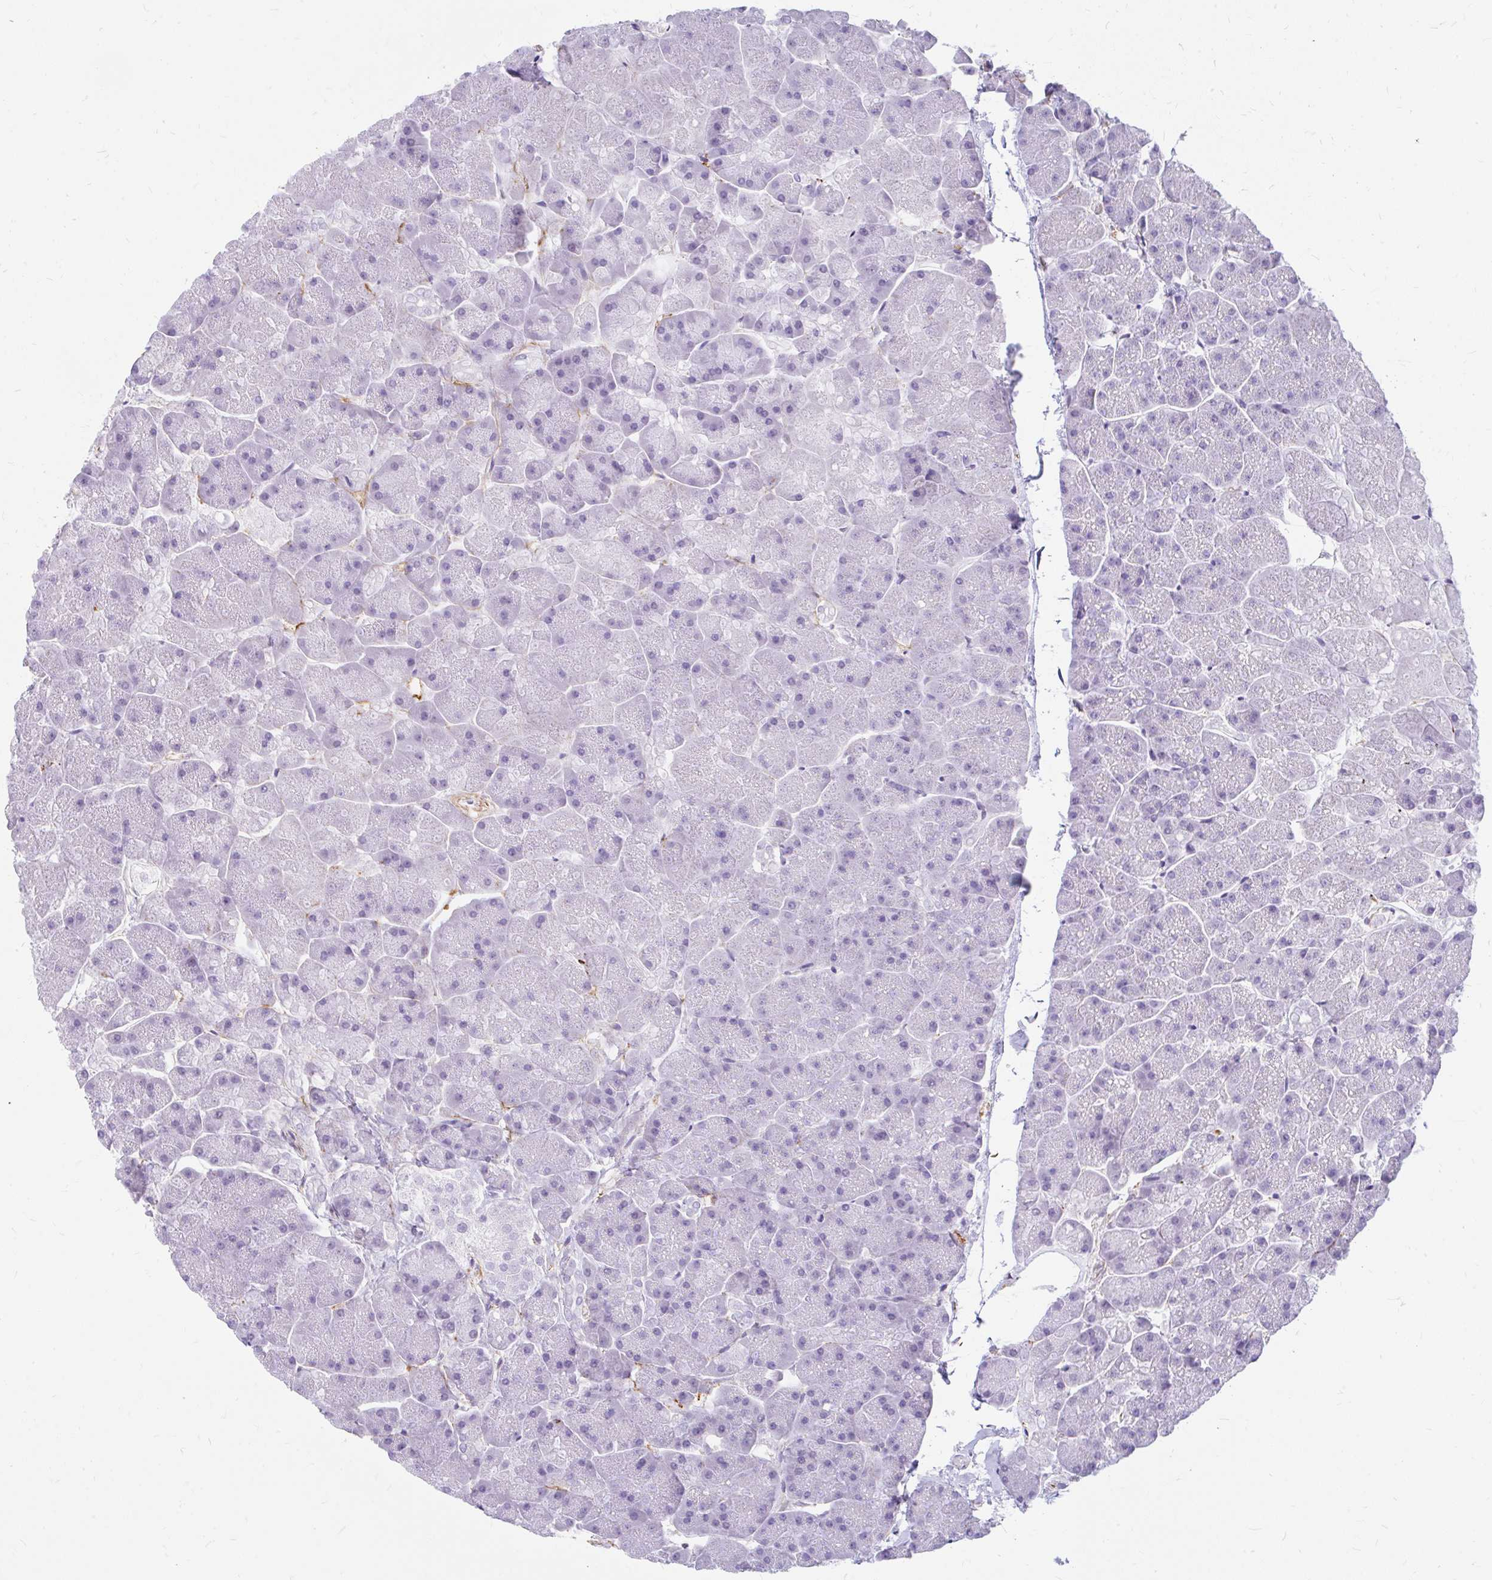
{"staining": {"intensity": "negative", "quantity": "none", "location": "none"}, "tissue": "pancreas", "cell_type": "Exocrine glandular cells", "image_type": "normal", "snomed": [{"axis": "morphology", "description": "Normal tissue, NOS"}, {"axis": "topography", "description": "Pancreas"}, {"axis": "topography", "description": "Peripheral nerve tissue"}], "caption": "Human pancreas stained for a protein using IHC demonstrates no expression in exocrine glandular cells.", "gene": "FAM83C", "patient": {"sex": "male", "age": 54}}